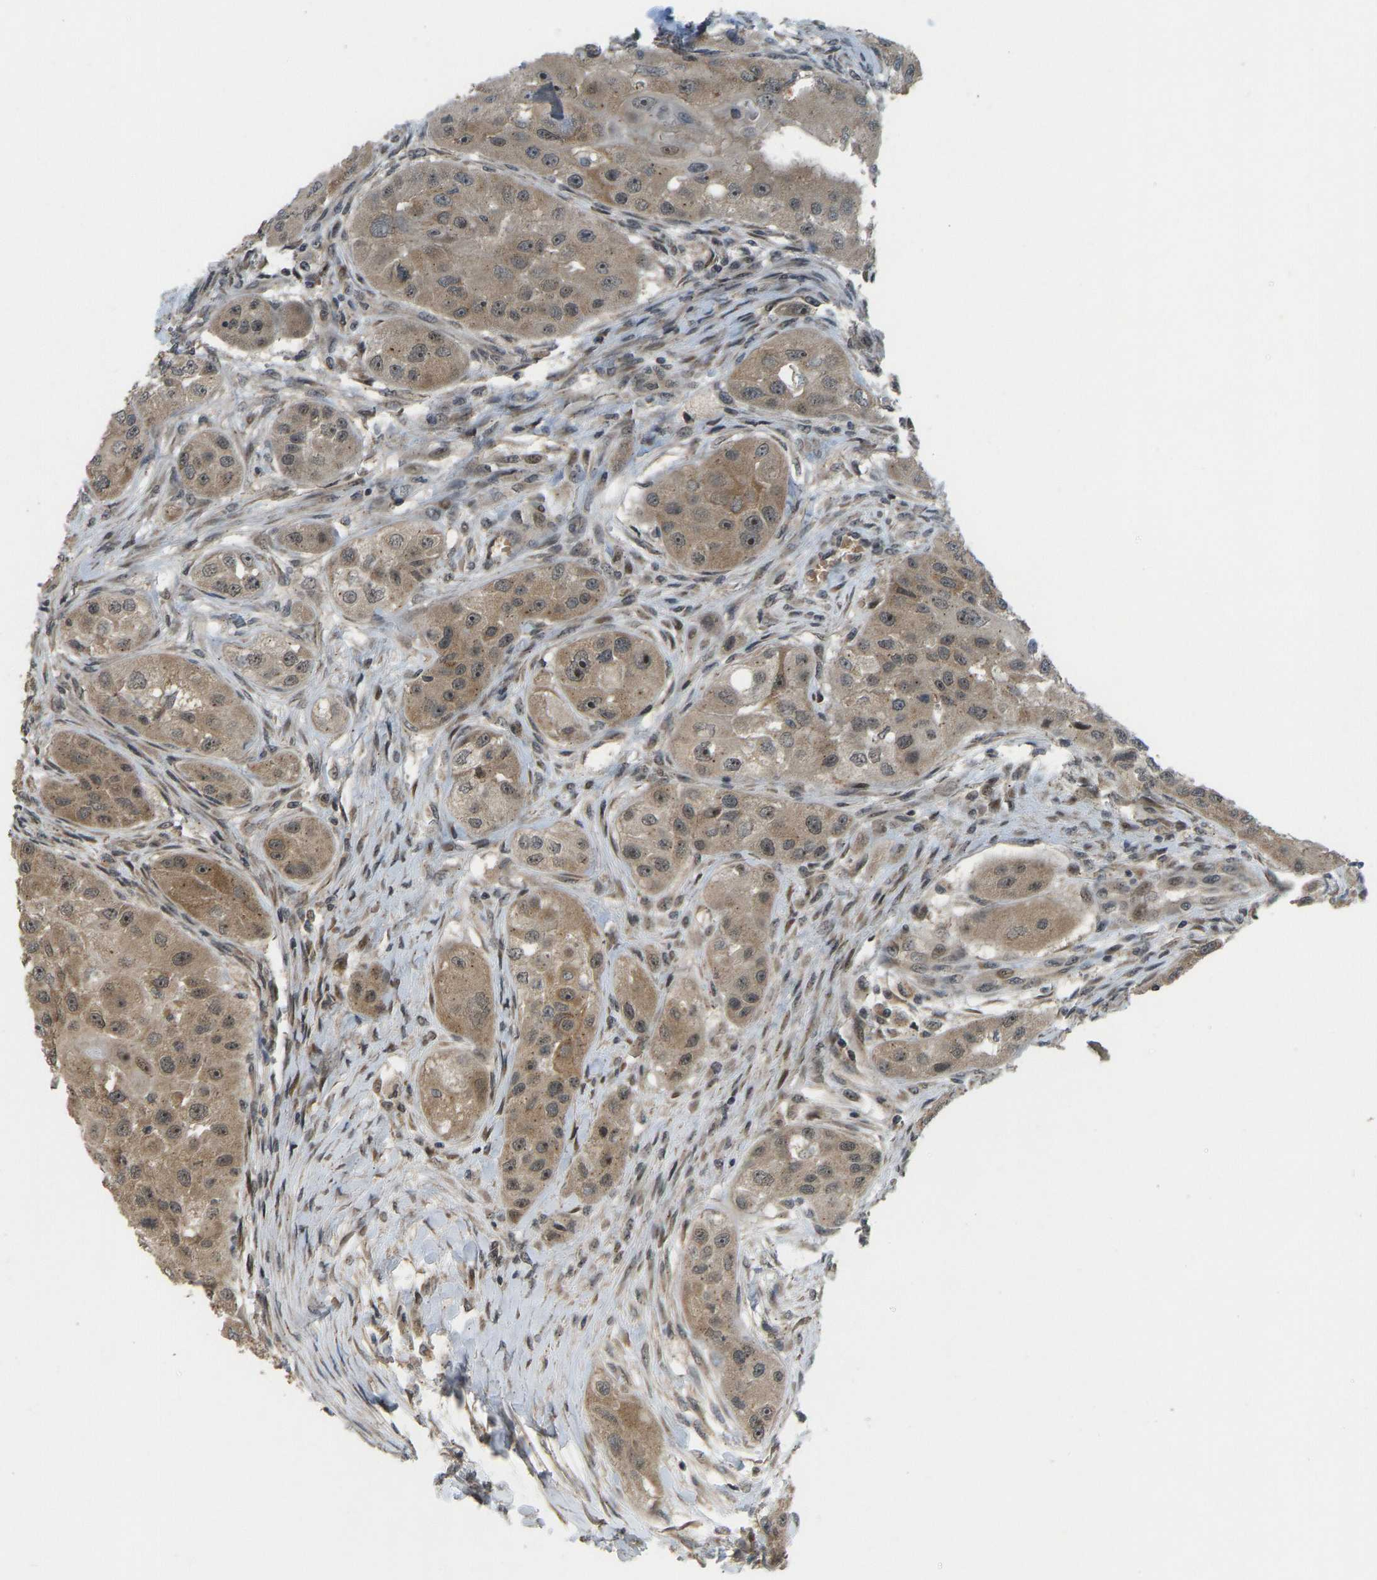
{"staining": {"intensity": "moderate", "quantity": ">75%", "location": "cytoplasmic/membranous,nuclear"}, "tissue": "head and neck cancer", "cell_type": "Tumor cells", "image_type": "cancer", "snomed": [{"axis": "morphology", "description": "Normal tissue, NOS"}, {"axis": "morphology", "description": "Squamous cell carcinoma, NOS"}, {"axis": "topography", "description": "Skeletal muscle"}, {"axis": "topography", "description": "Head-Neck"}], "caption": "Head and neck cancer stained with immunohistochemistry exhibits moderate cytoplasmic/membranous and nuclear staining in approximately >75% of tumor cells. The staining was performed using DAB (3,3'-diaminobenzidine) to visualize the protein expression in brown, while the nuclei were stained in blue with hematoxylin (Magnification: 20x).", "gene": "ACADS", "patient": {"sex": "male", "age": 51}}